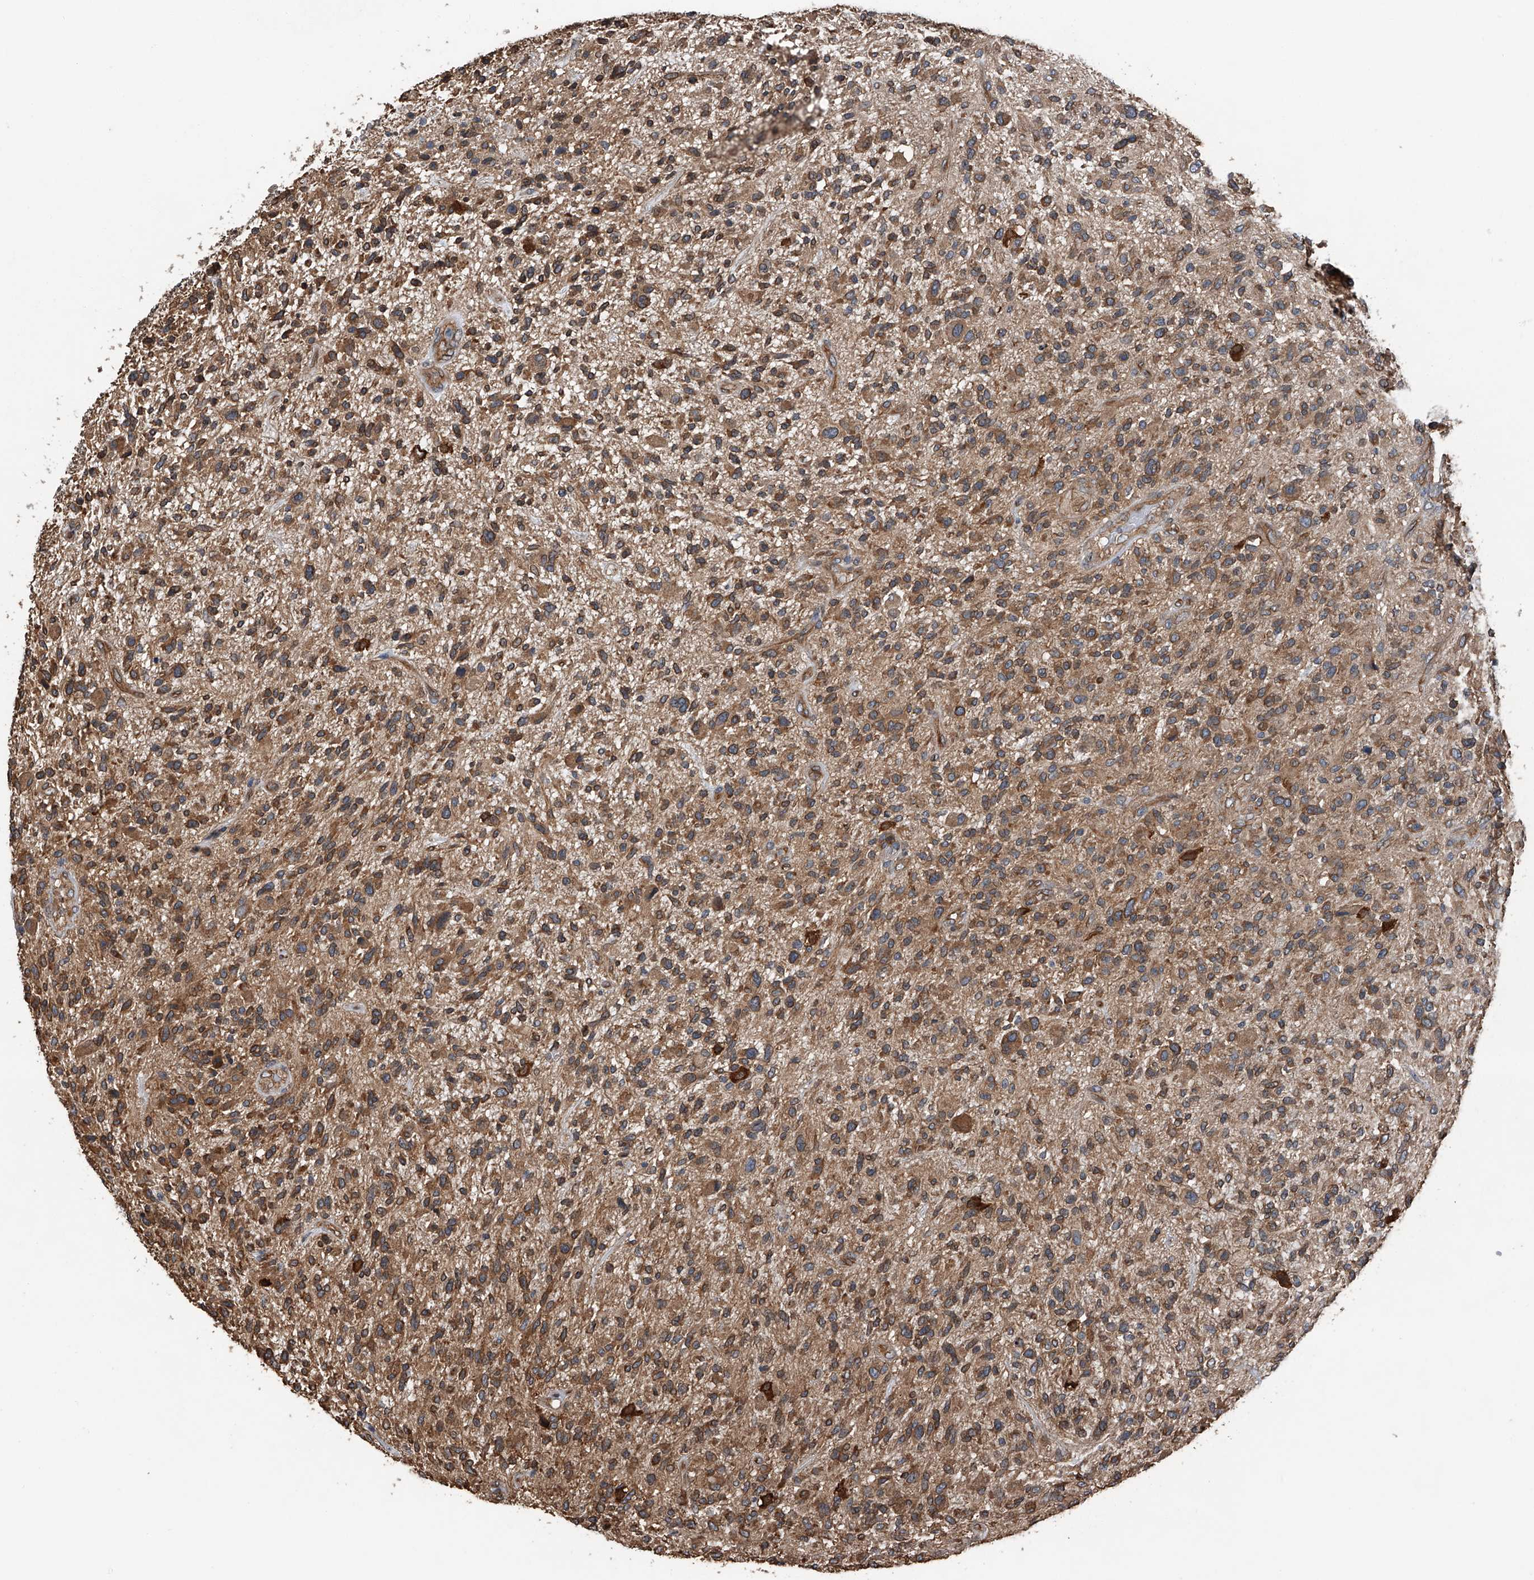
{"staining": {"intensity": "moderate", "quantity": ">75%", "location": "cytoplasmic/membranous"}, "tissue": "glioma", "cell_type": "Tumor cells", "image_type": "cancer", "snomed": [{"axis": "morphology", "description": "Glioma, malignant, High grade"}, {"axis": "topography", "description": "Brain"}], "caption": "Approximately >75% of tumor cells in human malignant glioma (high-grade) reveal moderate cytoplasmic/membranous protein staining as visualized by brown immunohistochemical staining.", "gene": "KCNJ2", "patient": {"sex": "male", "age": 47}}